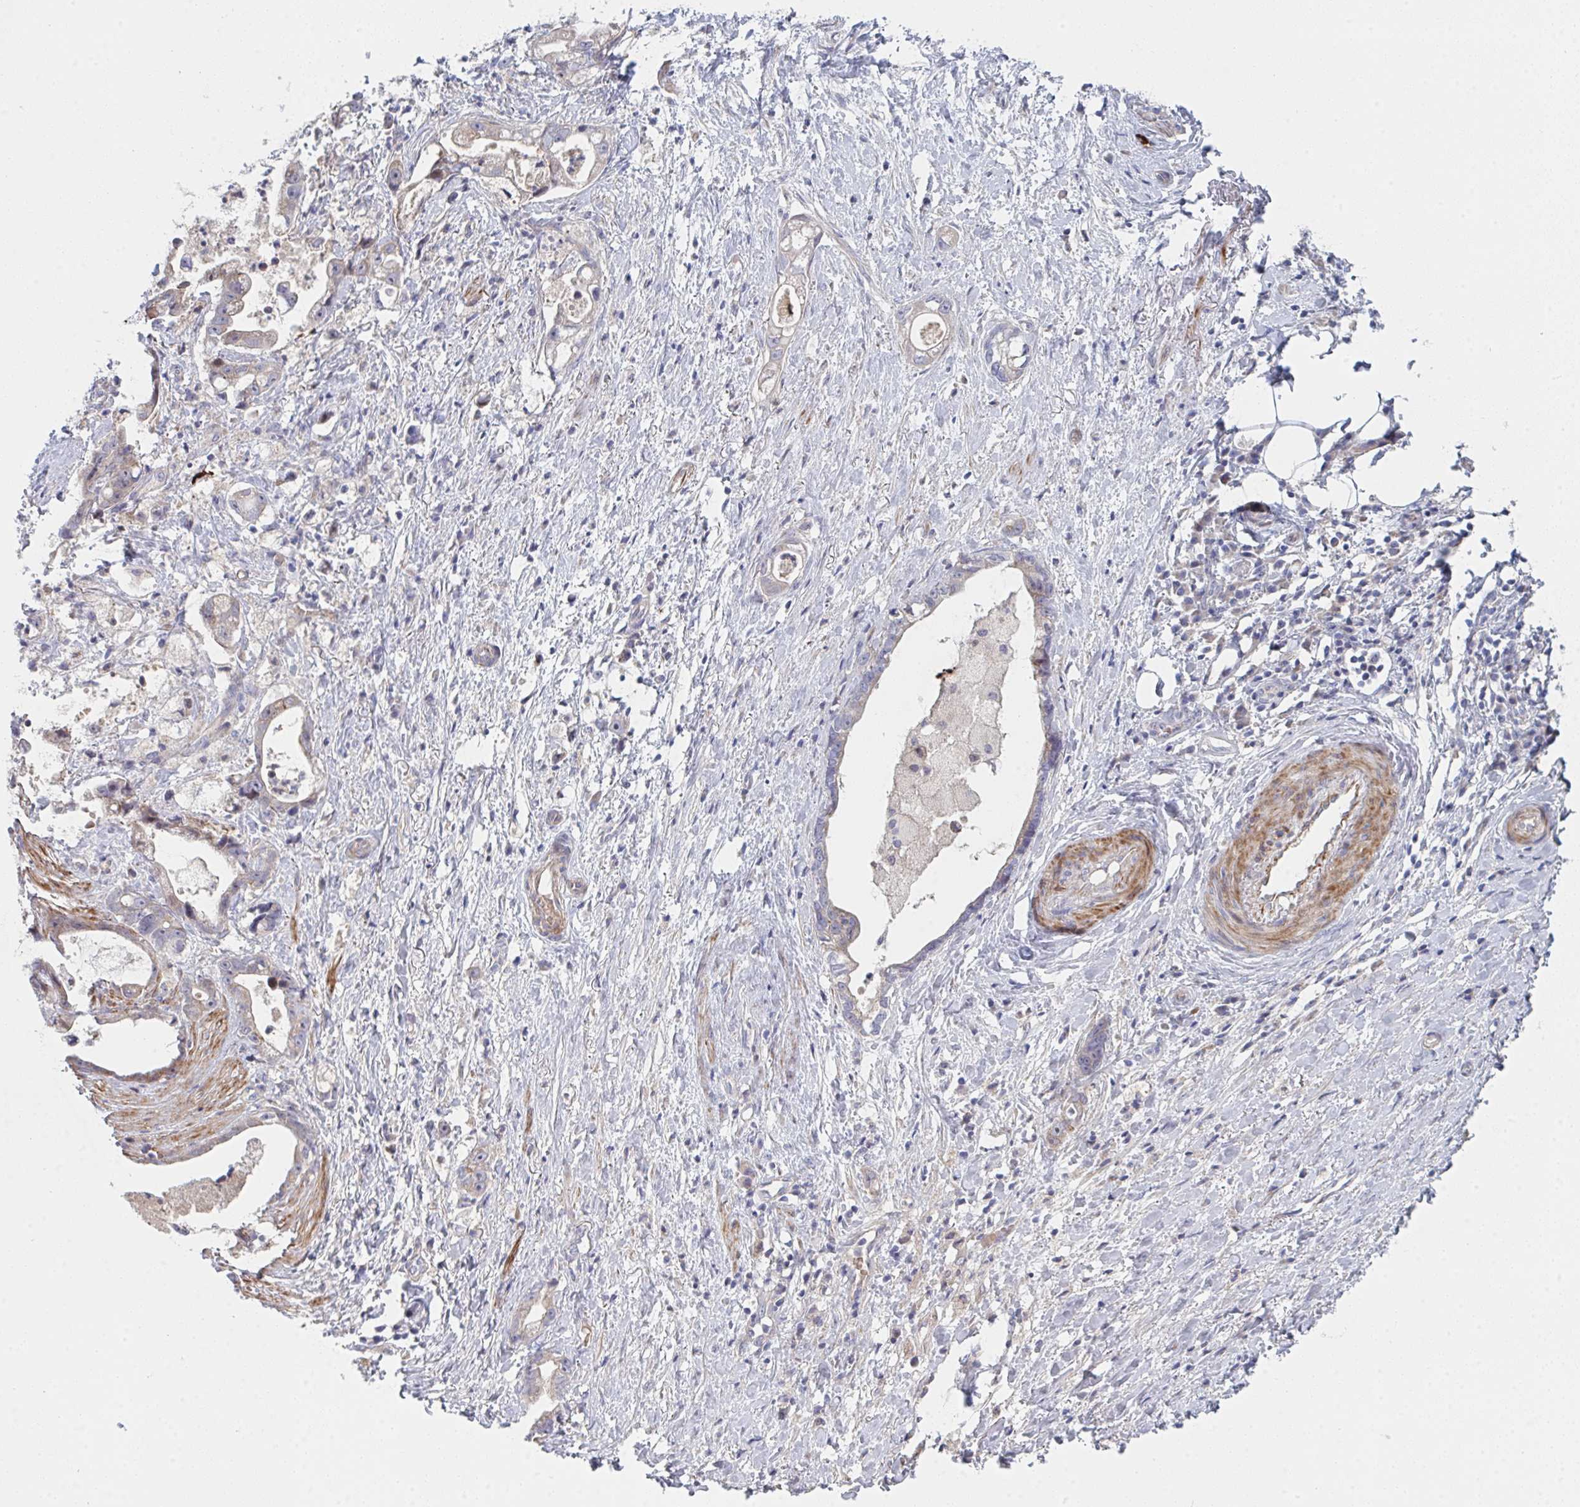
{"staining": {"intensity": "weak", "quantity": "25%-75%", "location": "cytoplasmic/membranous"}, "tissue": "stomach cancer", "cell_type": "Tumor cells", "image_type": "cancer", "snomed": [{"axis": "morphology", "description": "Adenocarcinoma, NOS"}, {"axis": "topography", "description": "Stomach"}], "caption": "Stomach cancer (adenocarcinoma) stained with a brown dye demonstrates weak cytoplasmic/membranous positive positivity in approximately 25%-75% of tumor cells.", "gene": "TNFSF4", "patient": {"sex": "male", "age": 55}}